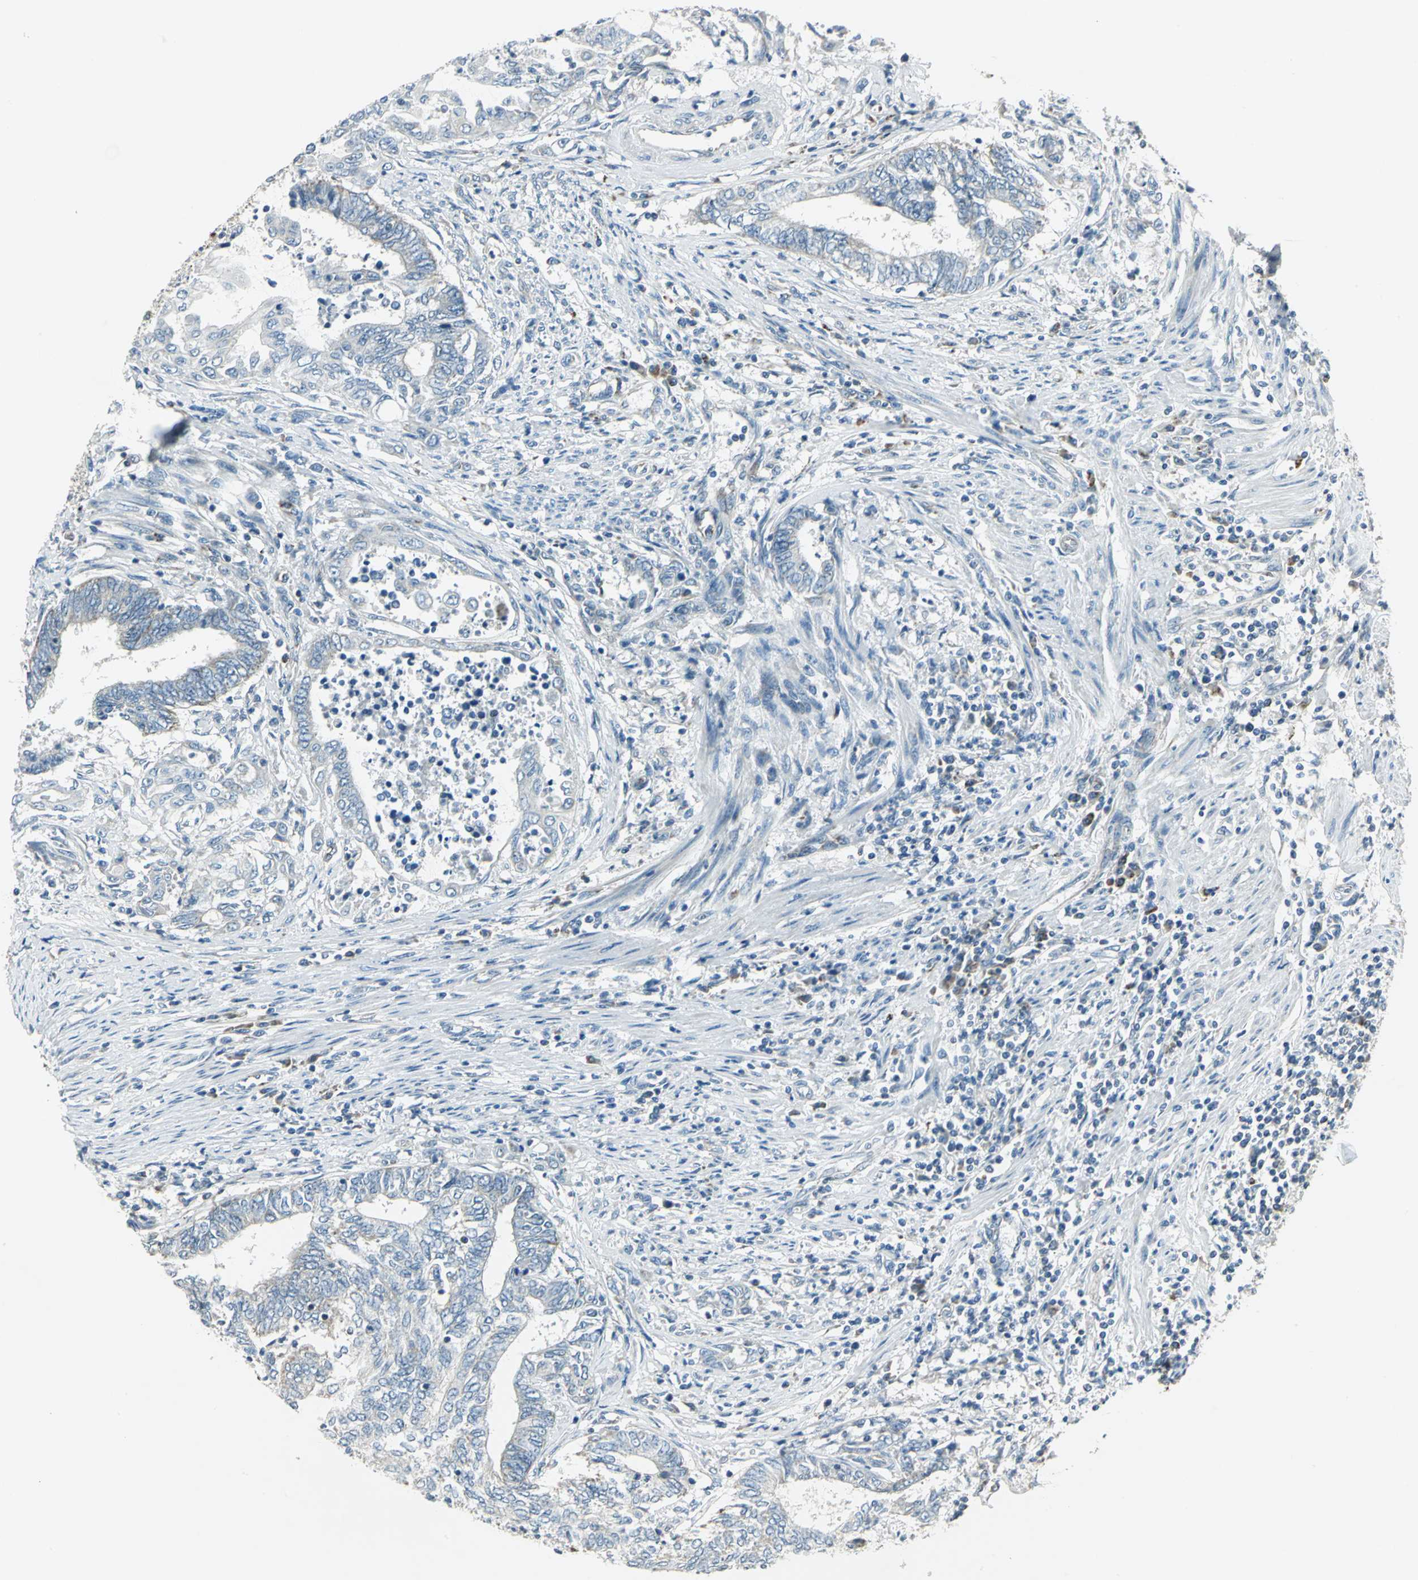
{"staining": {"intensity": "moderate", "quantity": "<25%", "location": "cytoplasmic/membranous"}, "tissue": "endometrial cancer", "cell_type": "Tumor cells", "image_type": "cancer", "snomed": [{"axis": "morphology", "description": "Adenocarcinoma, NOS"}, {"axis": "topography", "description": "Uterus"}, {"axis": "topography", "description": "Endometrium"}], "caption": "This histopathology image reveals endometrial adenocarcinoma stained with IHC to label a protein in brown. The cytoplasmic/membranous of tumor cells show moderate positivity for the protein. Nuclei are counter-stained blue.", "gene": "ACADM", "patient": {"sex": "female", "age": 70}}